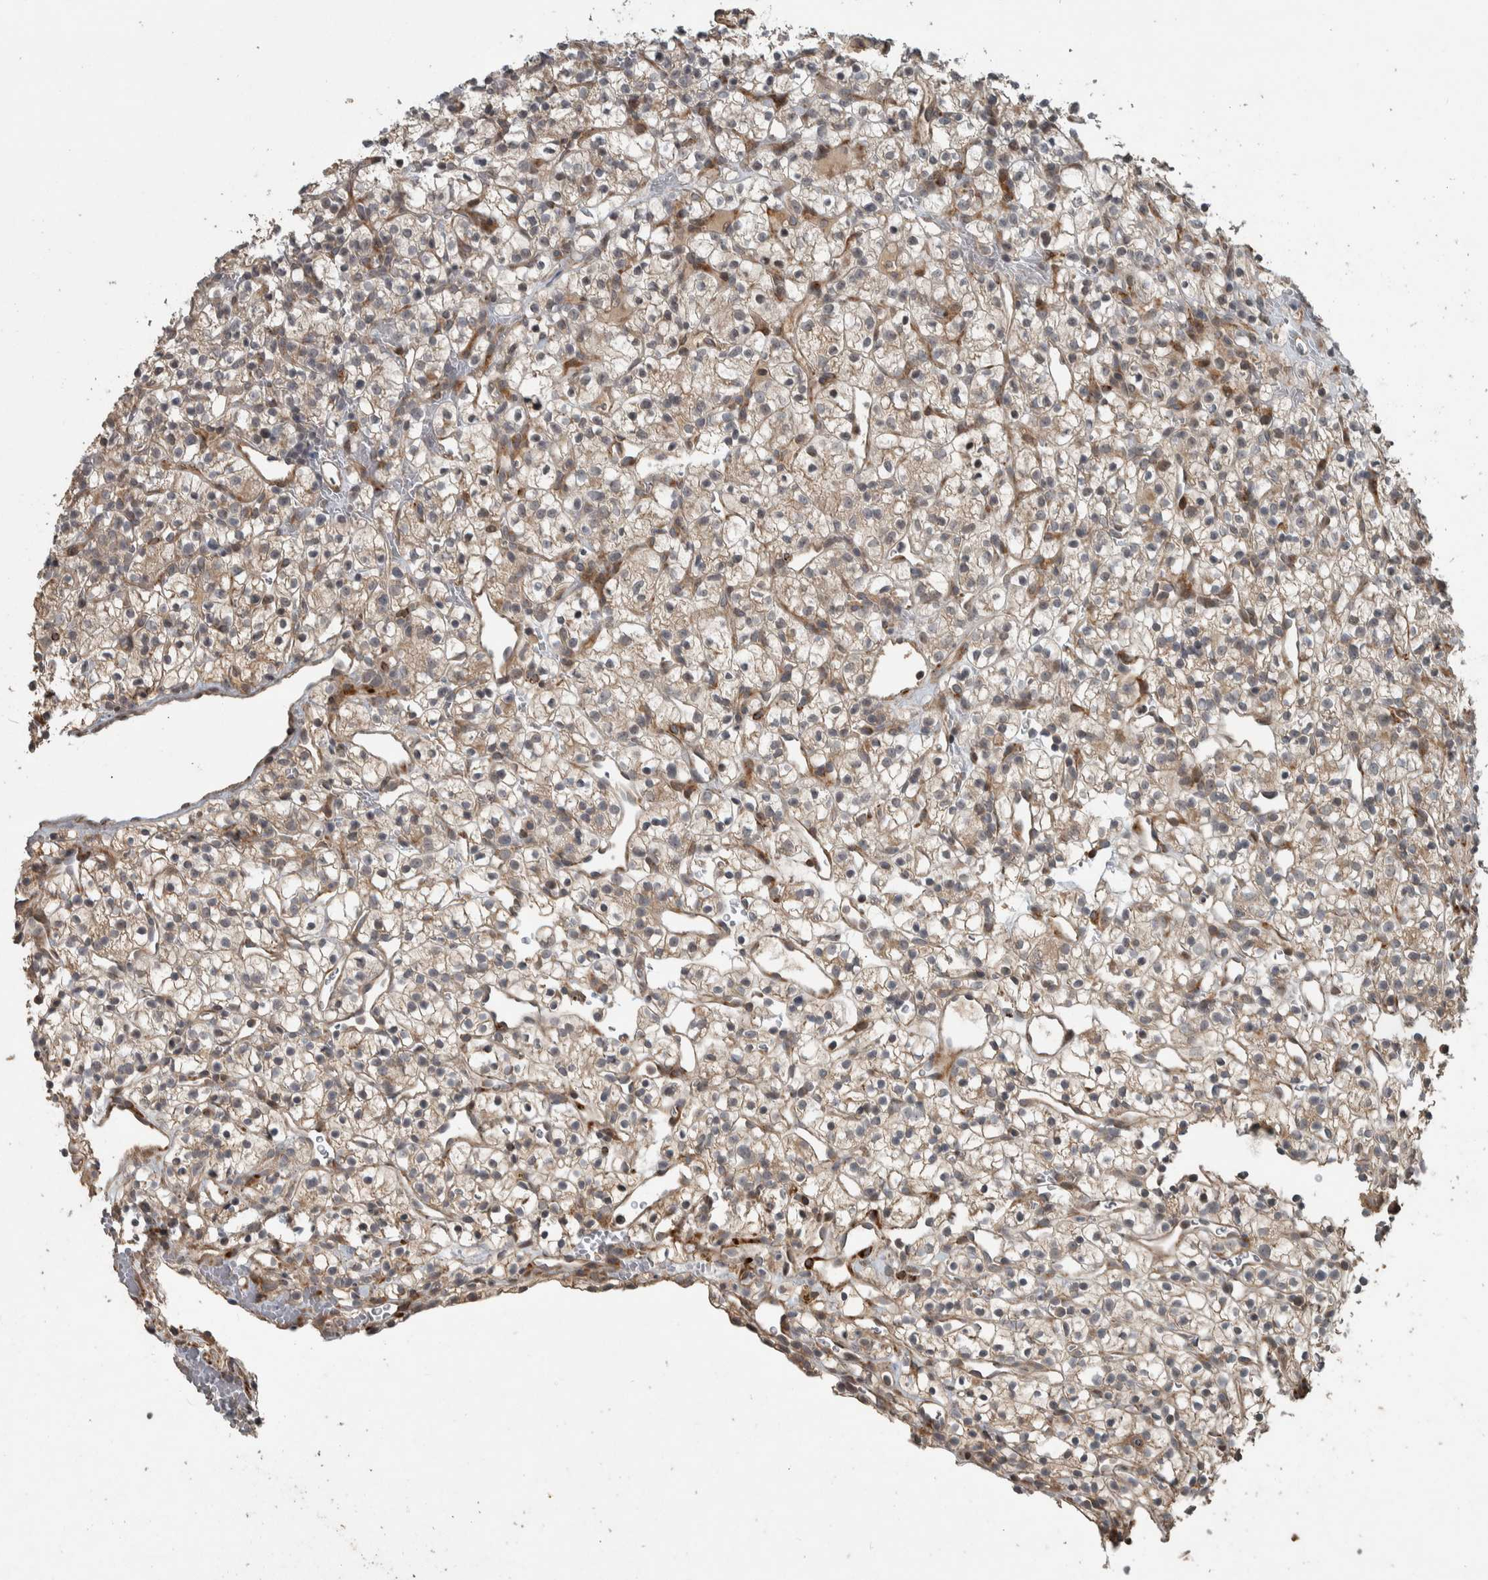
{"staining": {"intensity": "weak", "quantity": "25%-75%", "location": "cytoplasmic/membranous"}, "tissue": "renal cancer", "cell_type": "Tumor cells", "image_type": "cancer", "snomed": [{"axis": "morphology", "description": "Adenocarcinoma, NOS"}, {"axis": "topography", "description": "Kidney"}], "caption": "Weak cytoplasmic/membranous expression for a protein is identified in approximately 25%-75% of tumor cells of renal adenocarcinoma using immunohistochemistry (IHC).", "gene": "ERAL1", "patient": {"sex": "female", "age": 57}}